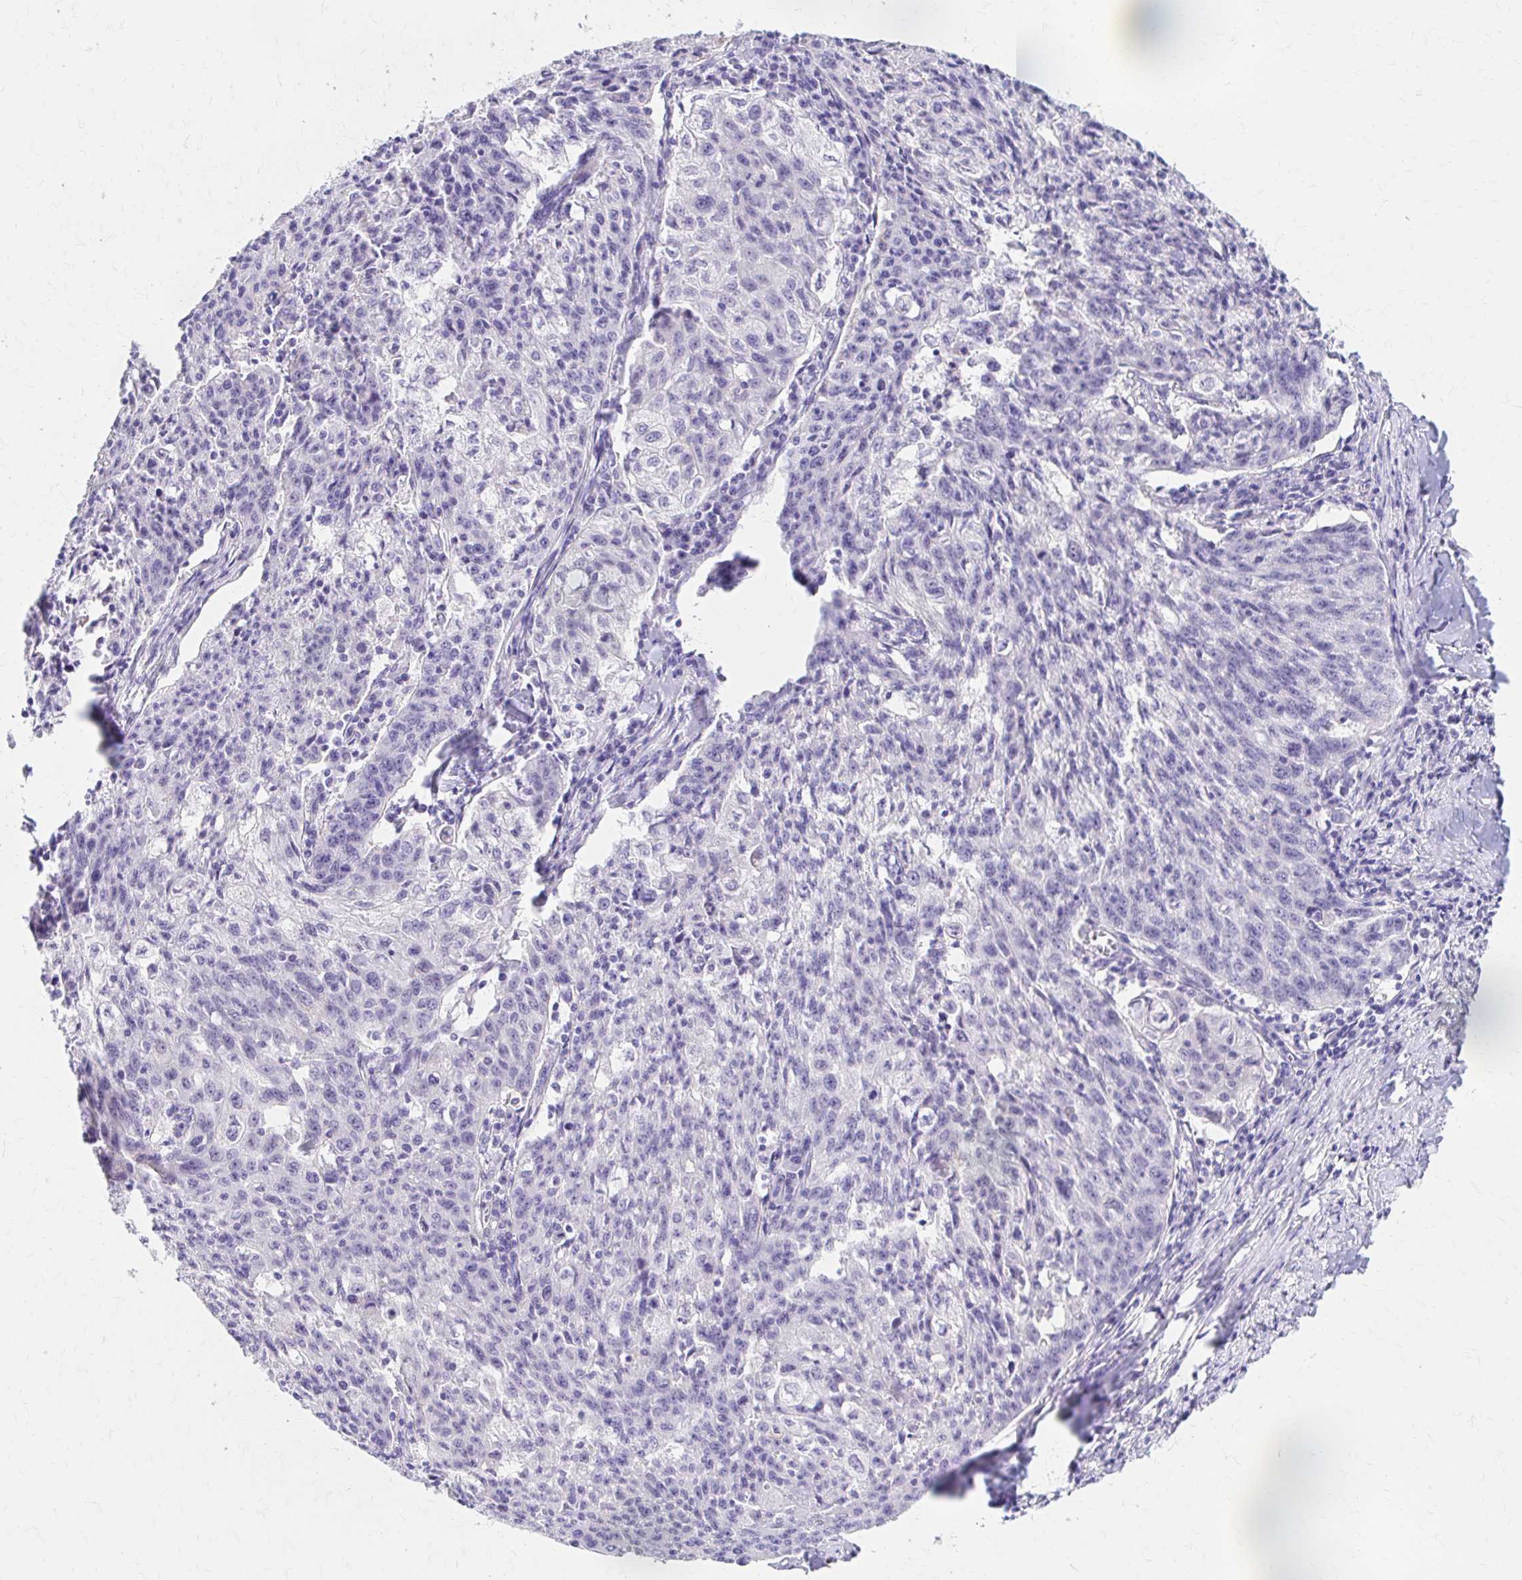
{"staining": {"intensity": "negative", "quantity": "none", "location": "none"}, "tissue": "lung cancer", "cell_type": "Tumor cells", "image_type": "cancer", "snomed": [{"axis": "morphology", "description": "Squamous cell carcinoma, NOS"}, {"axis": "morphology", "description": "Squamous cell carcinoma, metastatic, NOS"}, {"axis": "topography", "description": "Bronchus"}, {"axis": "topography", "description": "Lung"}], "caption": "Tumor cells are negative for brown protein staining in lung cancer (squamous cell carcinoma).", "gene": "AZGP1", "patient": {"sex": "male", "age": 62}}